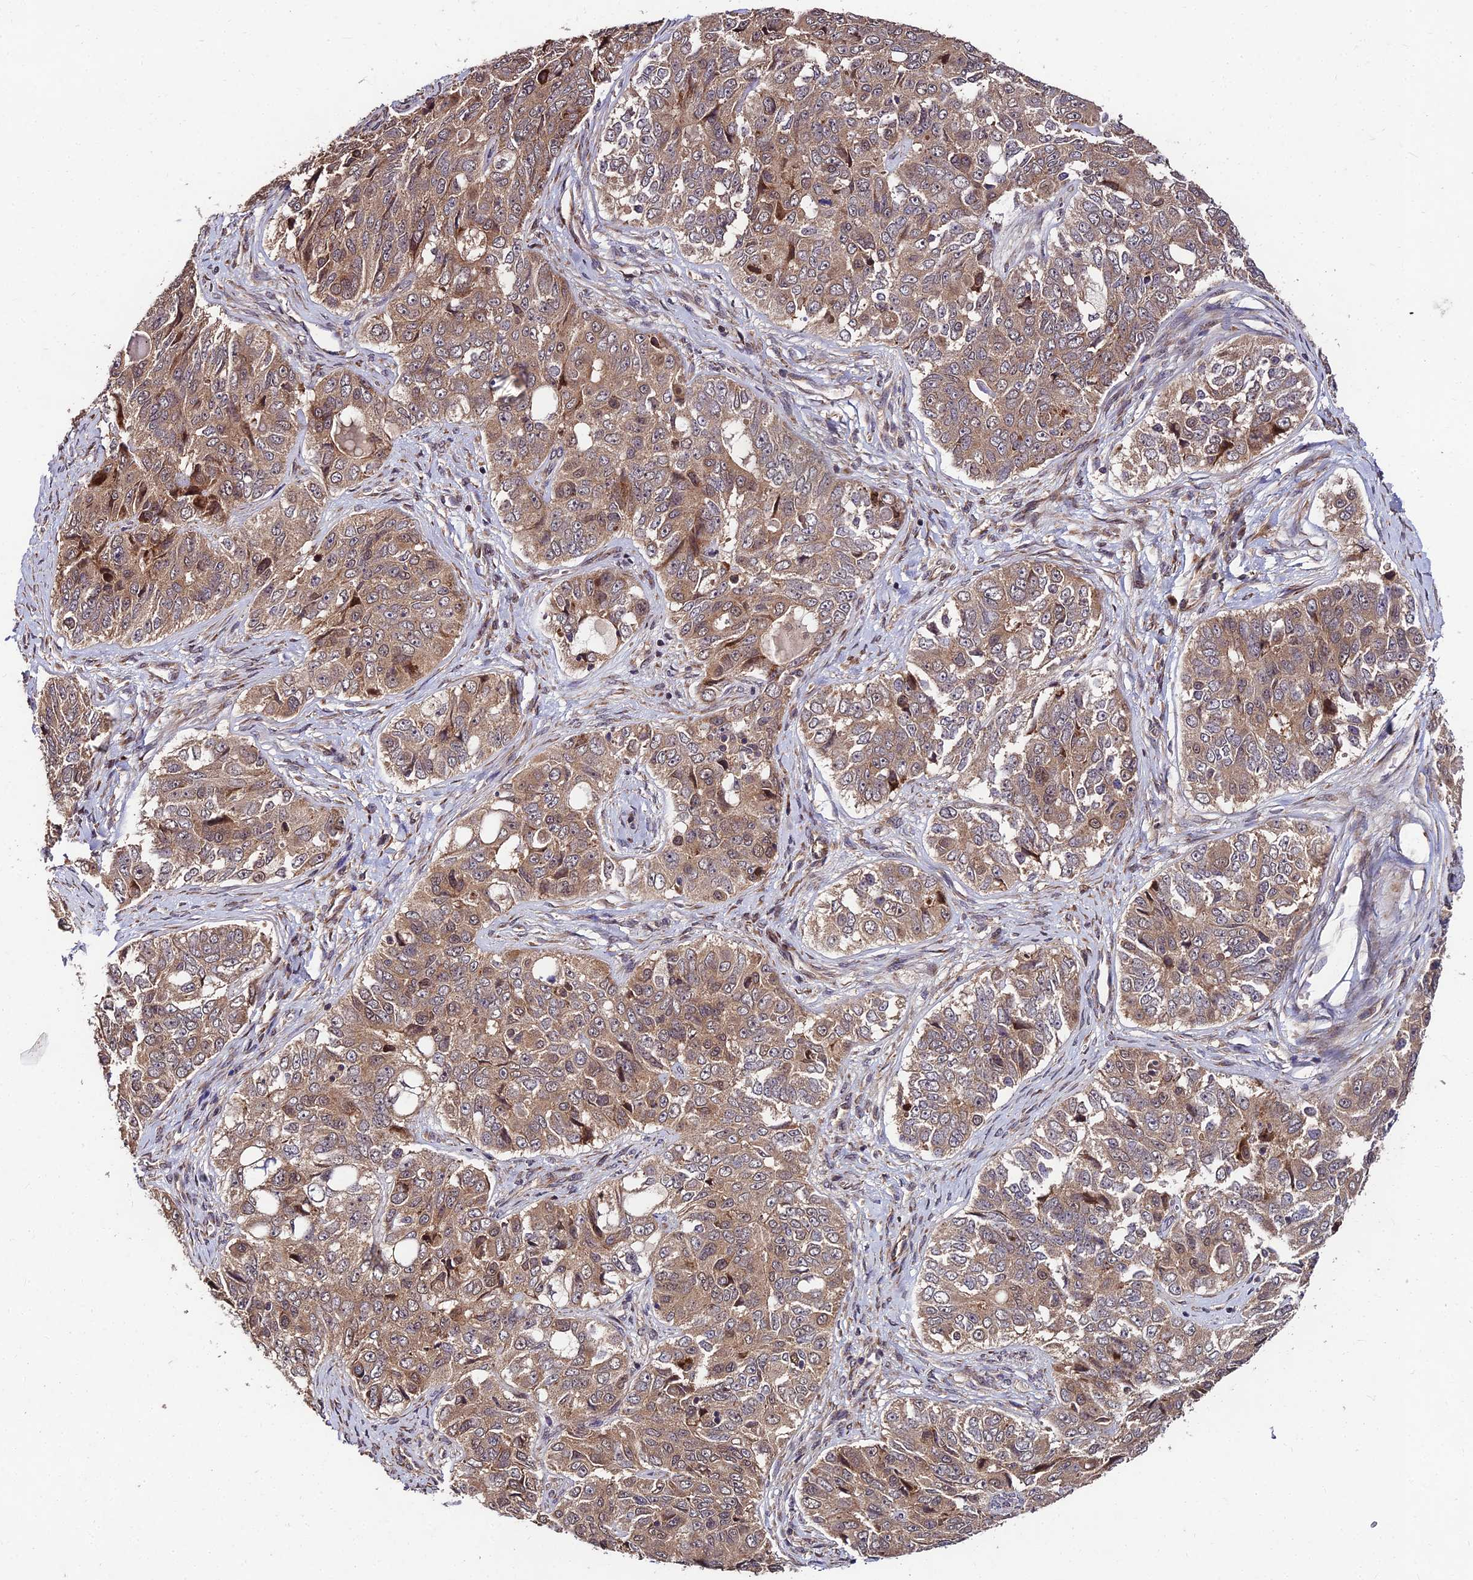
{"staining": {"intensity": "moderate", "quantity": ">75%", "location": "cytoplasmic/membranous"}, "tissue": "ovarian cancer", "cell_type": "Tumor cells", "image_type": "cancer", "snomed": [{"axis": "morphology", "description": "Carcinoma, endometroid"}, {"axis": "topography", "description": "Ovary"}], "caption": "Tumor cells display medium levels of moderate cytoplasmic/membranous expression in about >75% of cells in human ovarian endometroid carcinoma. Using DAB (3,3'-diaminobenzidine) (brown) and hematoxylin (blue) stains, captured at high magnification using brightfield microscopy.", "gene": "MKKS", "patient": {"sex": "female", "age": 51}}